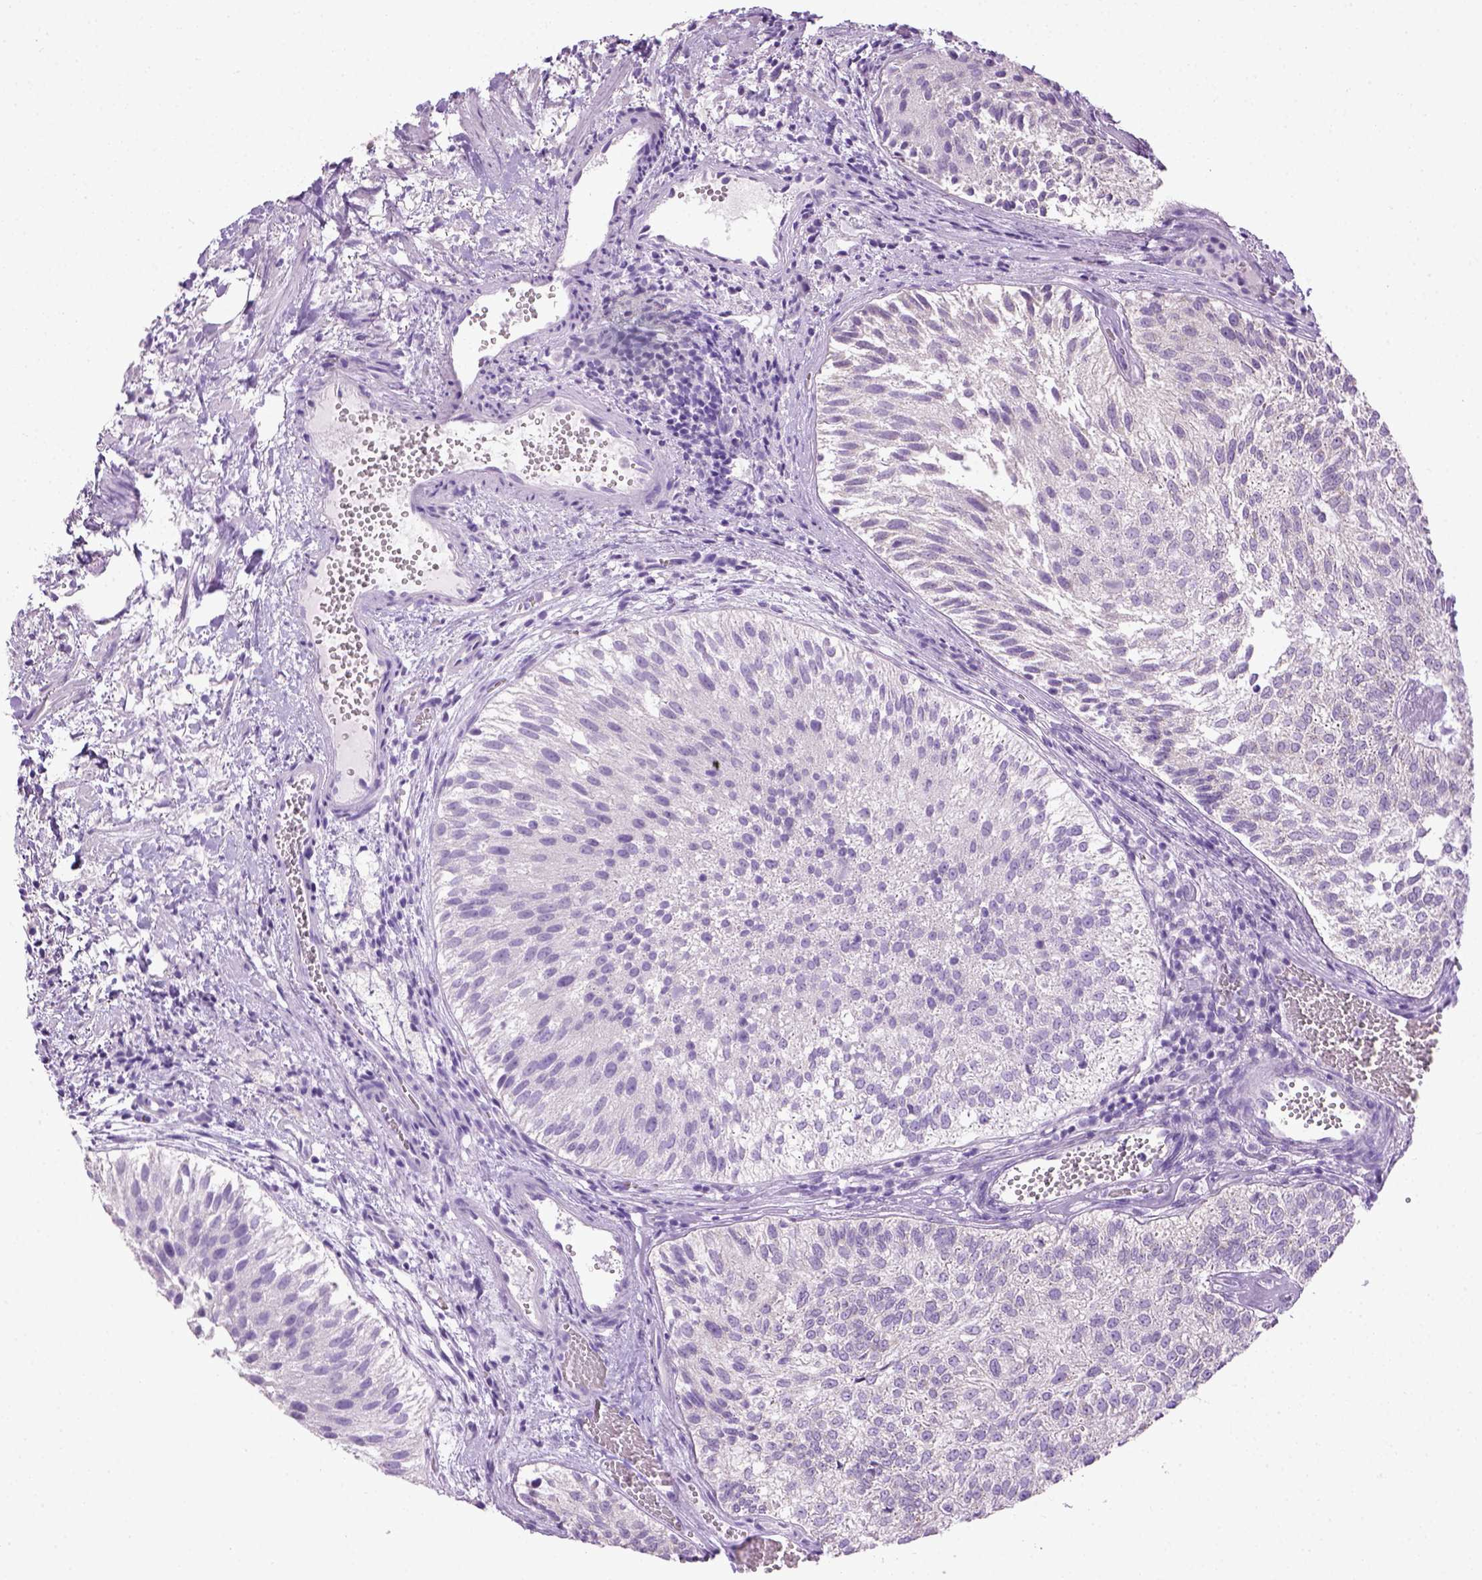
{"staining": {"intensity": "negative", "quantity": "none", "location": "none"}, "tissue": "urothelial cancer", "cell_type": "Tumor cells", "image_type": "cancer", "snomed": [{"axis": "morphology", "description": "Urothelial carcinoma, Low grade"}, {"axis": "topography", "description": "Urinary bladder"}], "caption": "Human urothelial cancer stained for a protein using immunohistochemistry (IHC) demonstrates no staining in tumor cells.", "gene": "CYP24A1", "patient": {"sex": "female", "age": 87}}